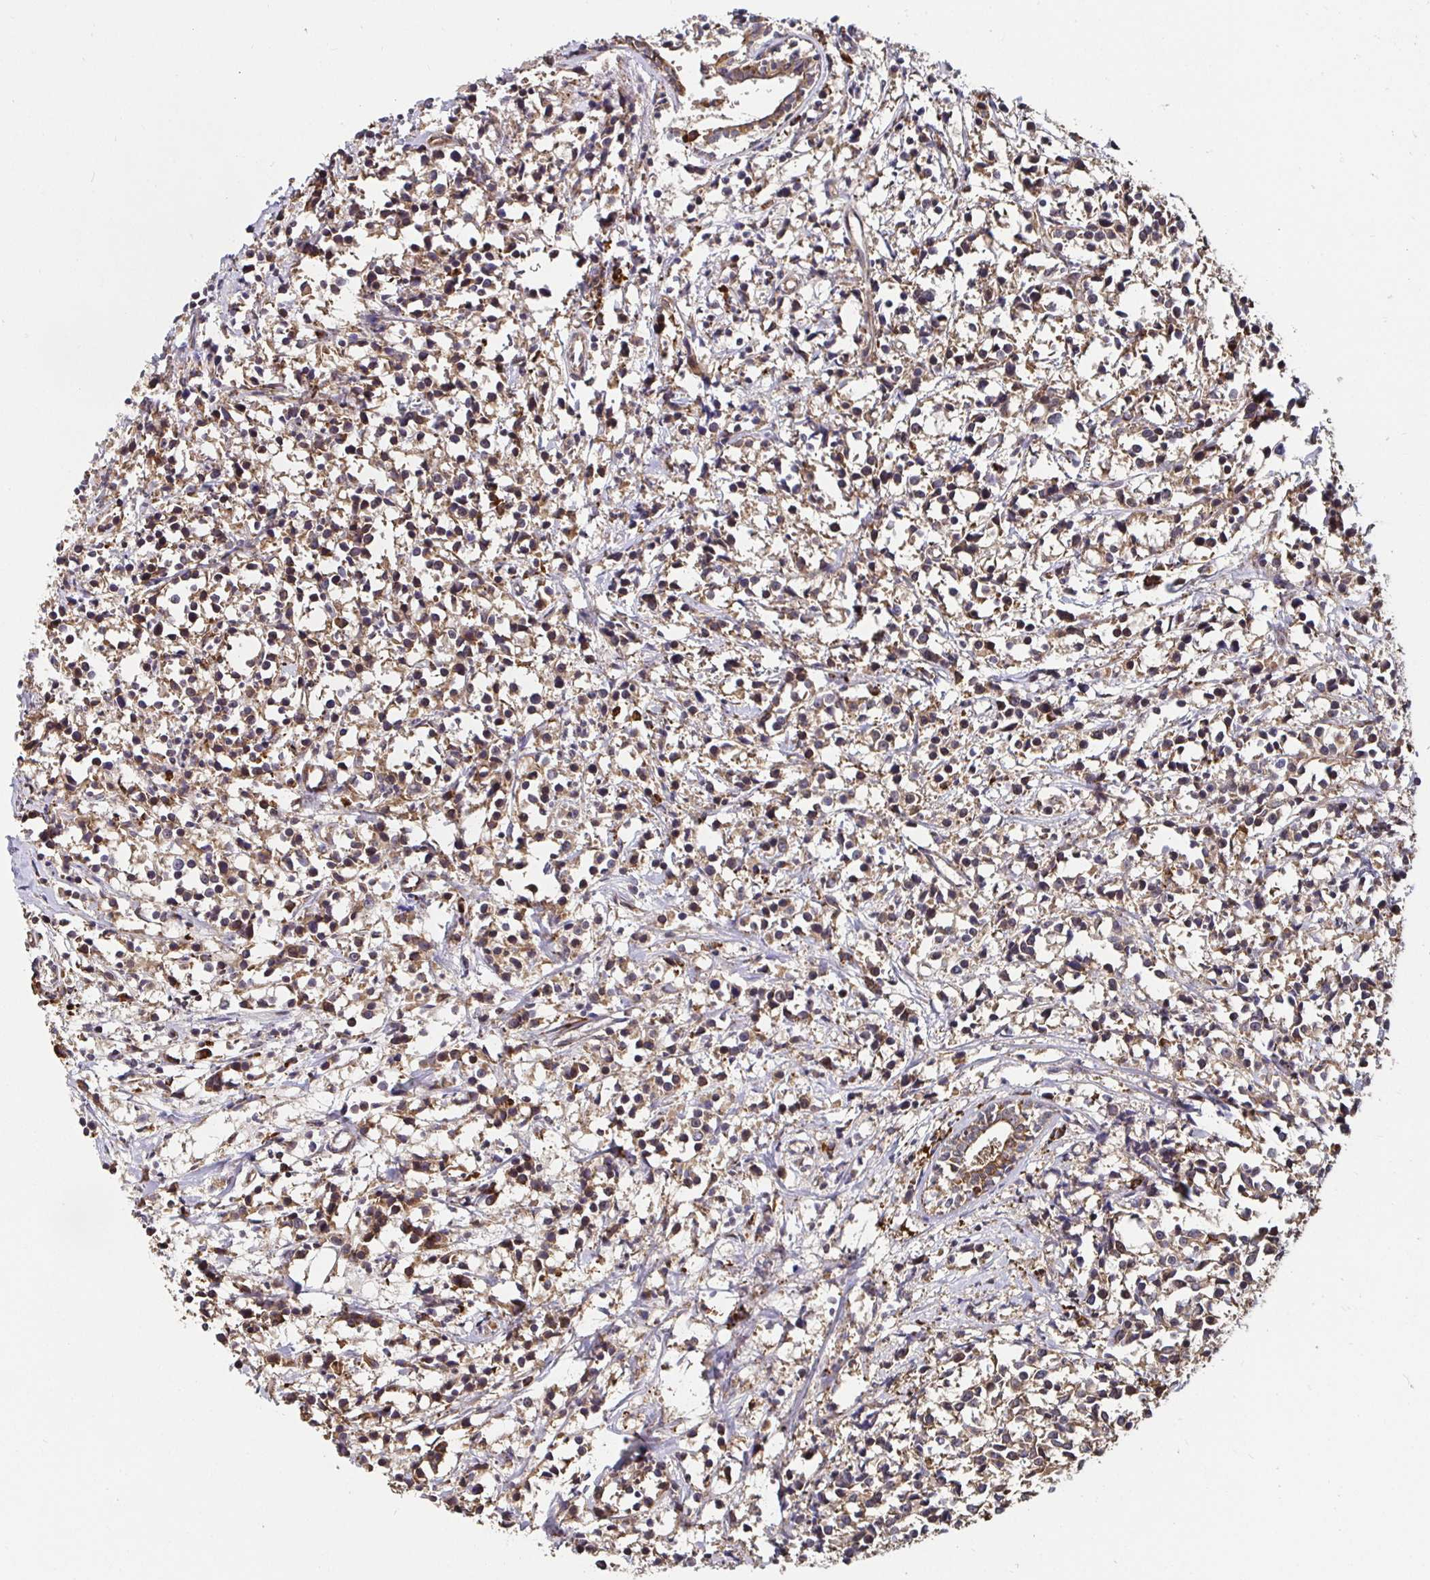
{"staining": {"intensity": "moderate", "quantity": ">75%", "location": "cytoplasmic/membranous"}, "tissue": "breast cancer", "cell_type": "Tumor cells", "image_type": "cancer", "snomed": [{"axis": "morphology", "description": "Duct carcinoma"}, {"axis": "topography", "description": "Breast"}], "caption": "Moderate cytoplasmic/membranous staining for a protein is identified in about >75% of tumor cells of breast cancer (invasive ductal carcinoma) using IHC.", "gene": "MLST8", "patient": {"sex": "female", "age": 80}}